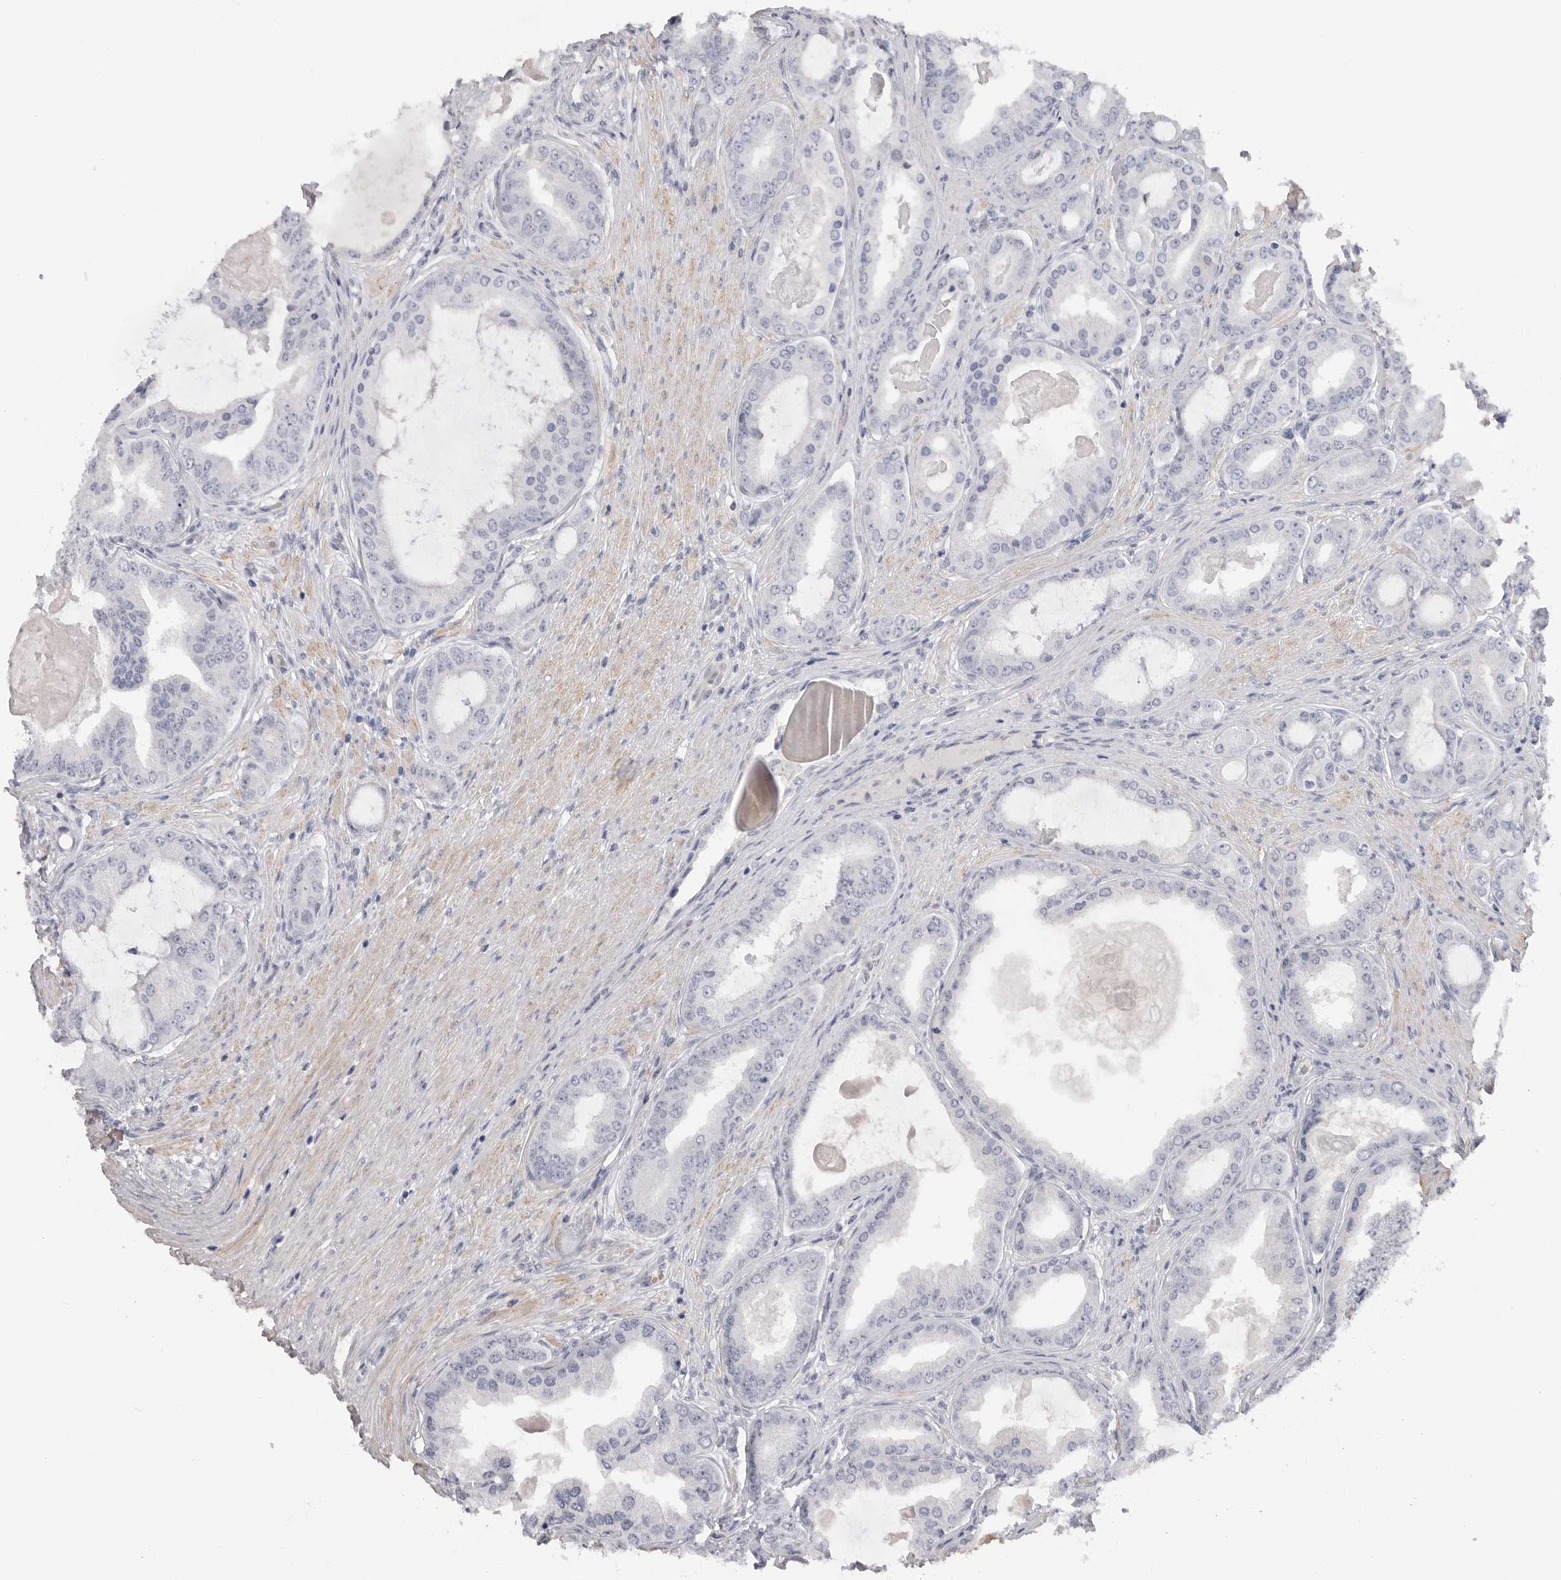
{"staining": {"intensity": "negative", "quantity": "none", "location": "none"}, "tissue": "prostate cancer", "cell_type": "Tumor cells", "image_type": "cancer", "snomed": [{"axis": "morphology", "description": "Adenocarcinoma, High grade"}, {"axis": "topography", "description": "Prostate"}], "caption": "Prostate cancer (adenocarcinoma (high-grade)) was stained to show a protein in brown. There is no significant positivity in tumor cells. (Immunohistochemistry (ihc), brightfield microscopy, high magnification).", "gene": "PLEKHF1", "patient": {"sex": "male", "age": 60}}